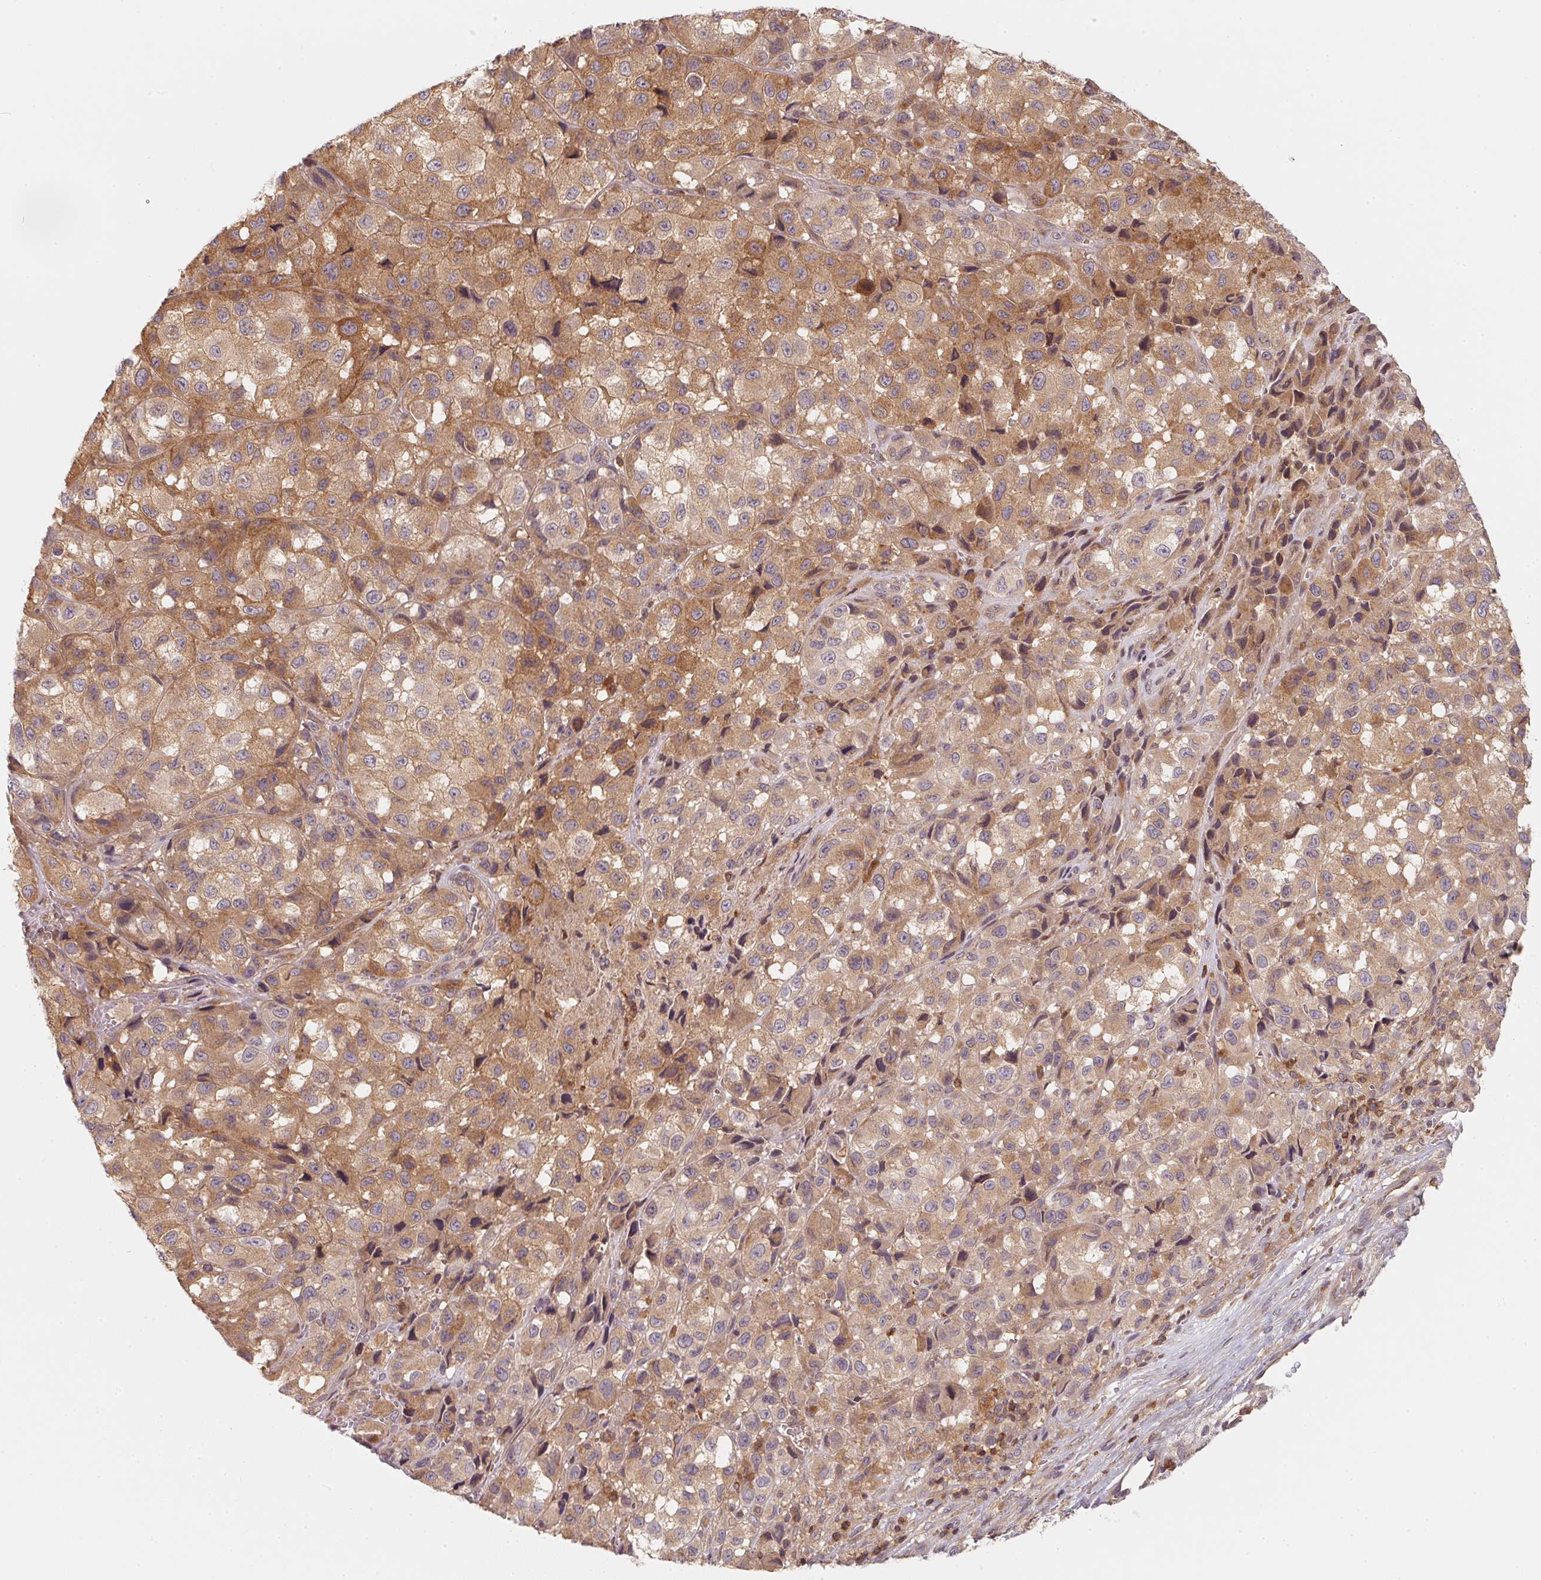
{"staining": {"intensity": "weak", "quantity": "25%-75%", "location": "cytoplasmic/membranous"}, "tissue": "melanoma", "cell_type": "Tumor cells", "image_type": "cancer", "snomed": [{"axis": "morphology", "description": "Malignant melanoma, NOS"}, {"axis": "topography", "description": "Skin"}], "caption": "Protein staining of malignant melanoma tissue shows weak cytoplasmic/membranous expression in about 25%-75% of tumor cells.", "gene": "ANKRD13A", "patient": {"sex": "male", "age": 93}}